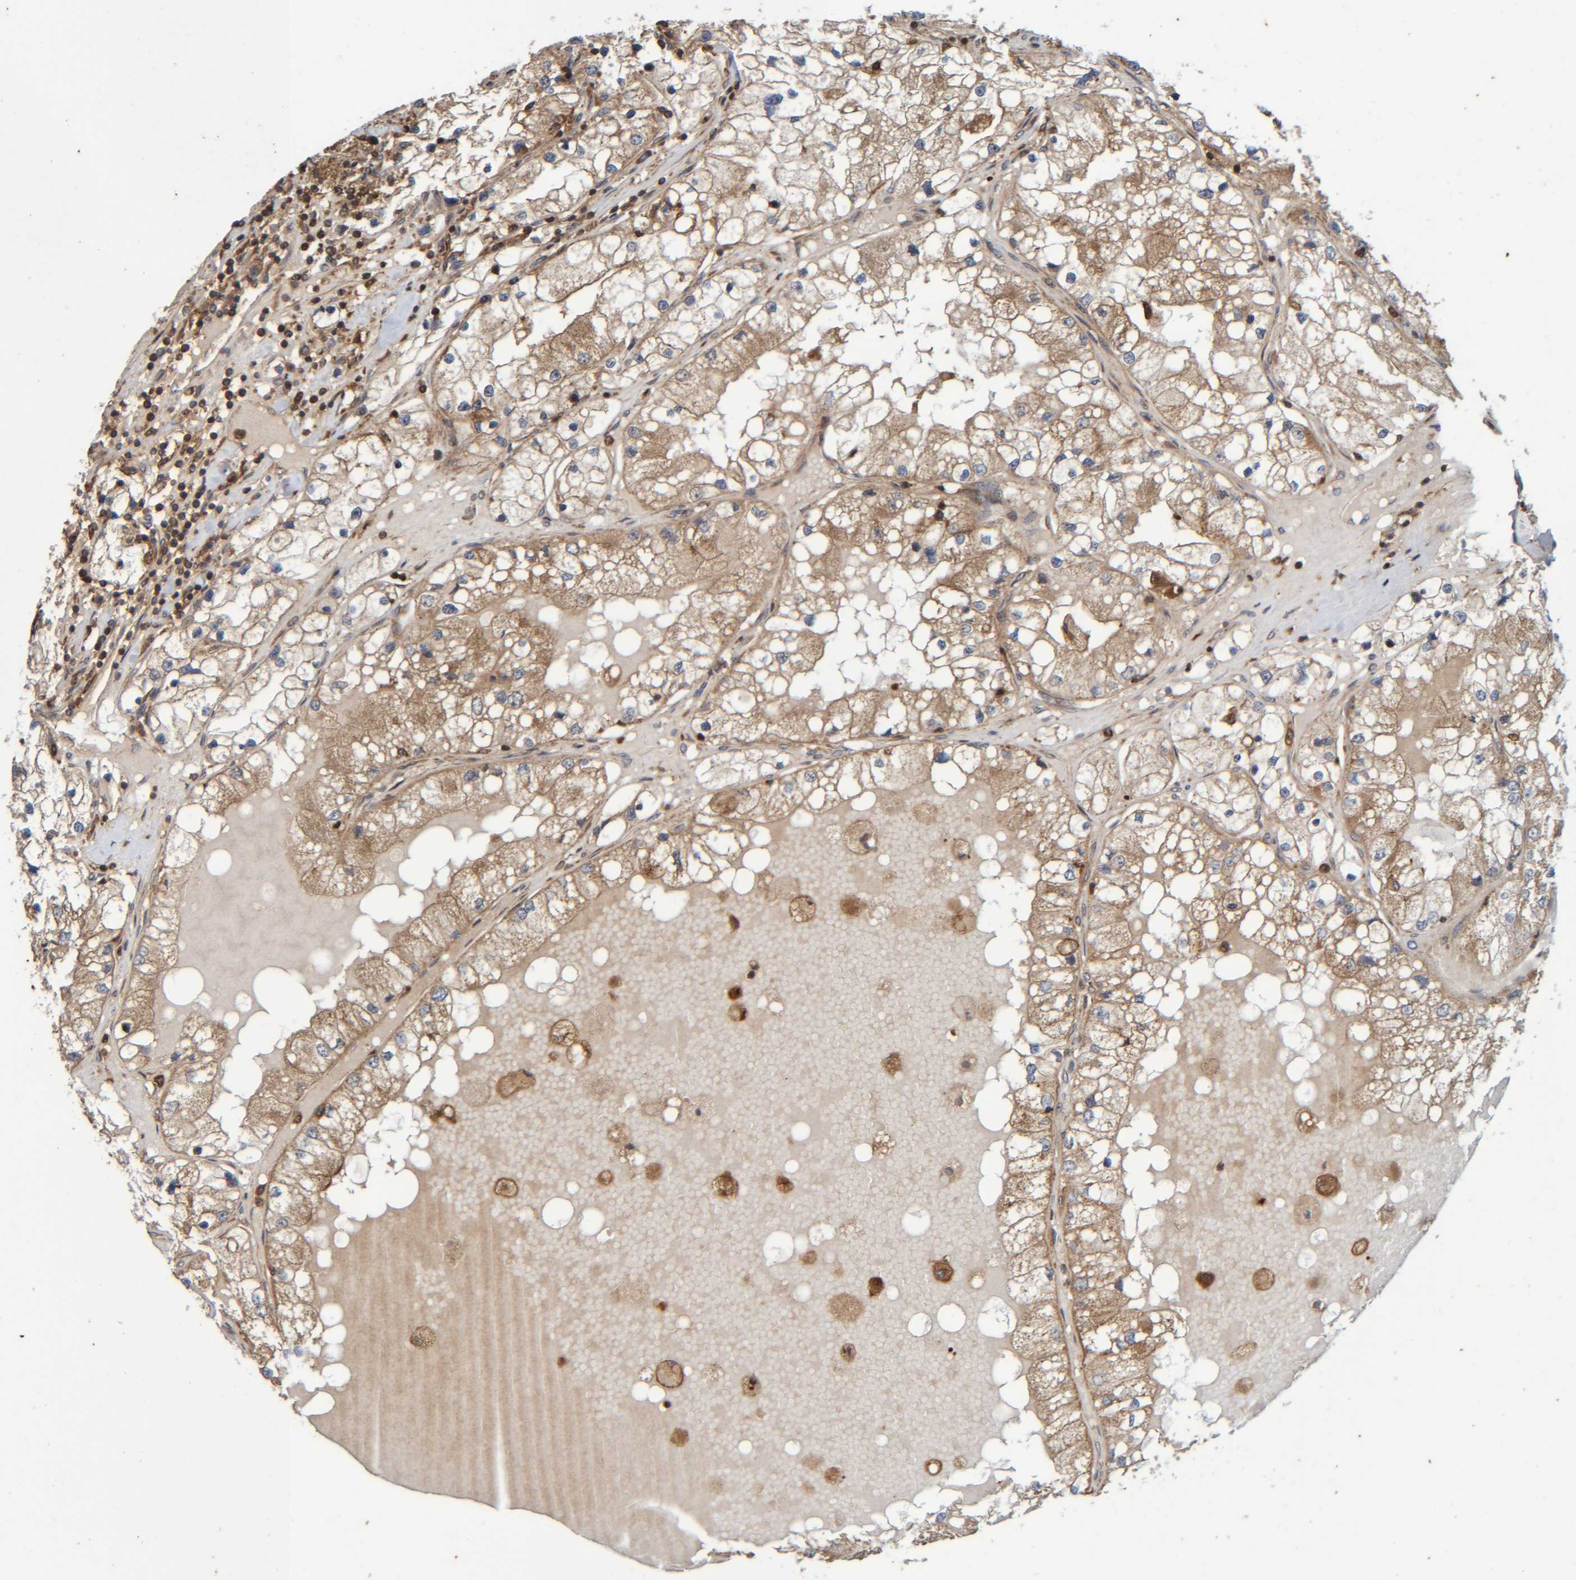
{"staining": {"intensity": "moderate", "quantity": ">75%", "location": "cytoplasmic/membranous"}, "tissue": "renal cancer", "cell_type": "Tumor cells", "image_type": "cancer", "snomed": [{"axis": "morphology", "description": "Adenocarcinoma, NOS"}, {"axis": "topography", "description": "Kidney"}], "caption": "Immunohistochemical staining of adenocarcinoma (renal) reveals medium levels of moderate cytoplasmic/membranous positivity in about >75% of tumor cells. Nuclei are stained in blue.", "gene": "CCDC57", "patient": {"sex": "male", "age": 68}}